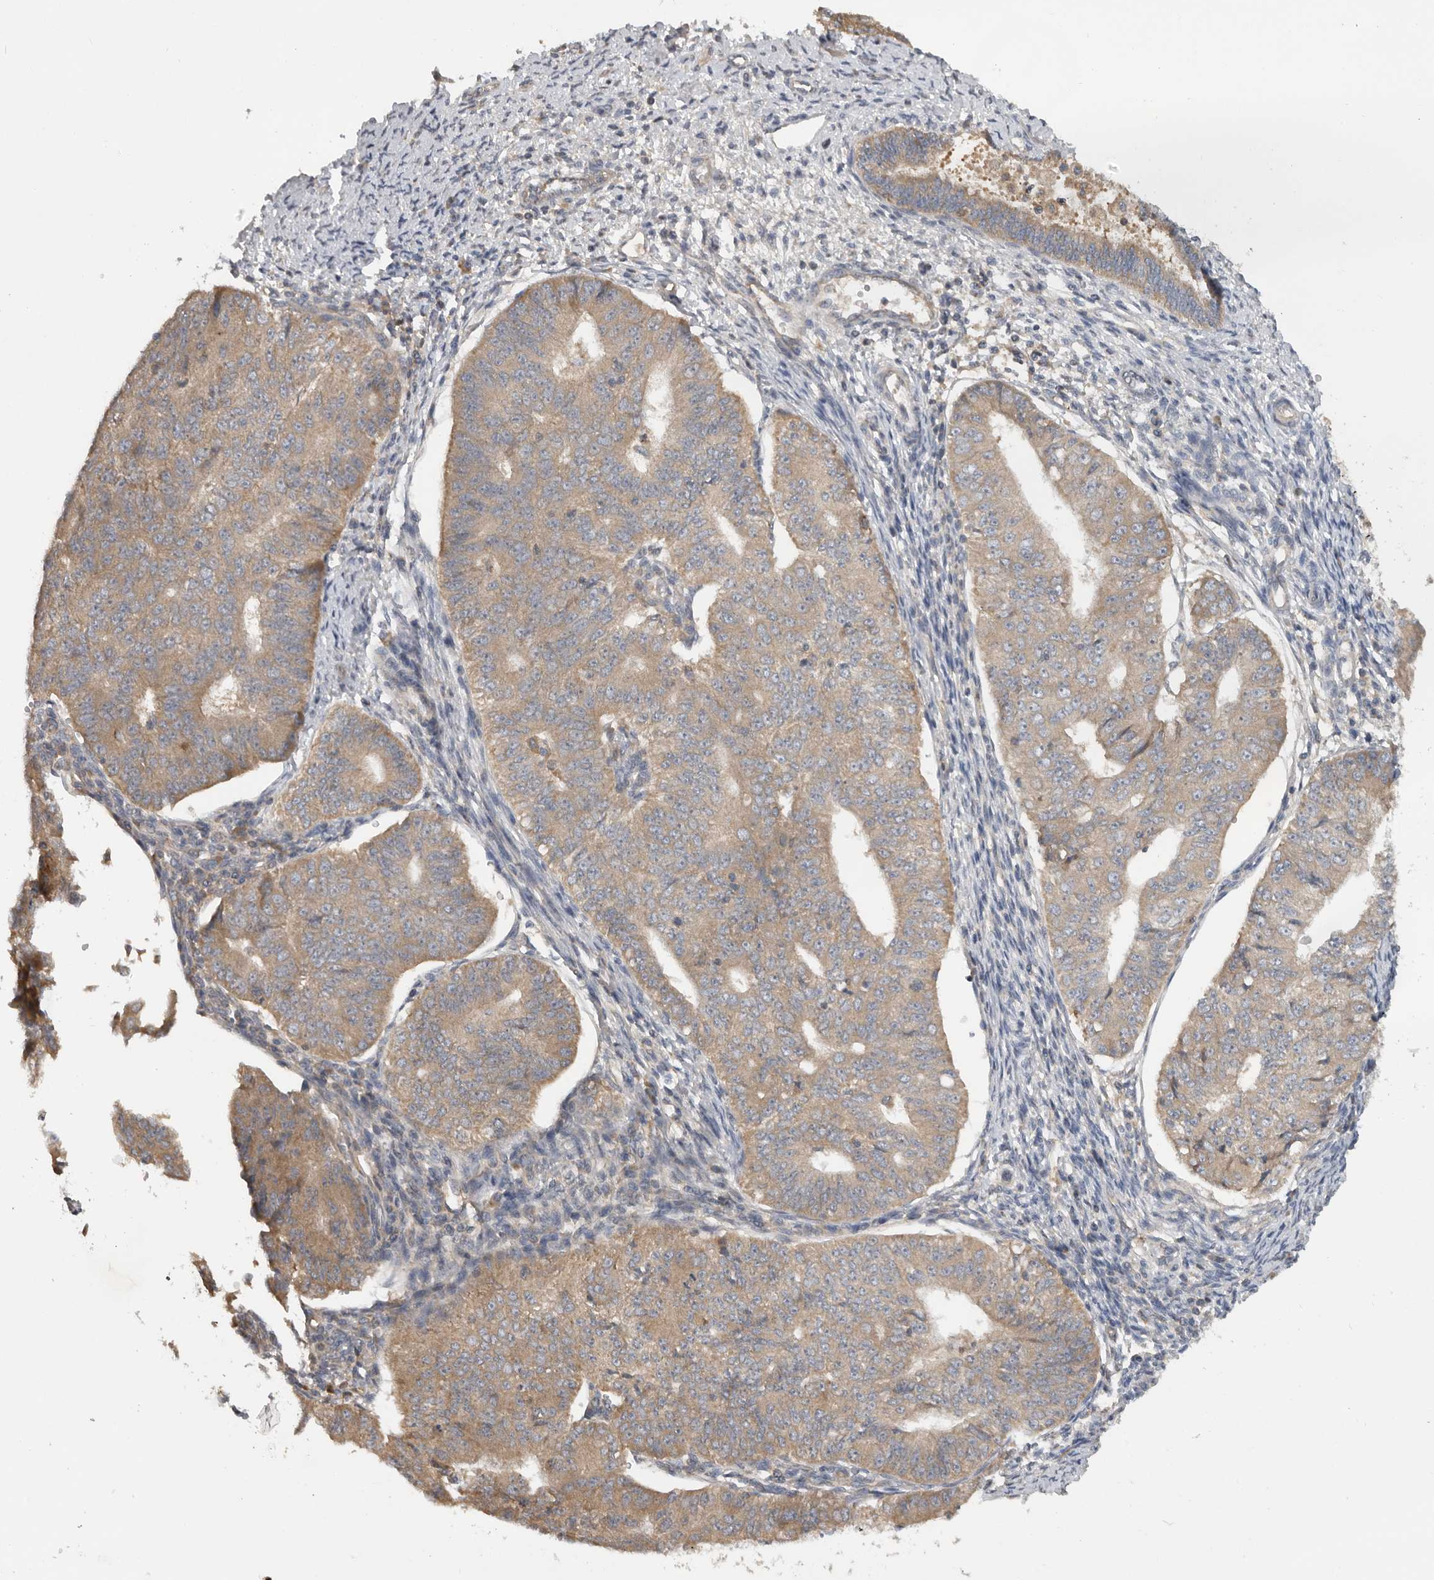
{"staining": {"intensity": "moderate", "quantity": ">75%", "location": "cytoplasmic/membranous"}, "tissue": "endometrial cancer", "cell_type": "Tumor cells", "image_type": "cancer", "snomed": [{"axis": "morphology", "description": "Adenocarcinoma, NOS"}, {"axis": "topography", "description": "Endometrium"}], "caption": "A medium amount of moderate cytoplasmic/membranous positivity is present in approximately >75% of tumor cells in endometrial cancer tissue.", "gene": "PPP1R42", "patient": {"sex": "female", "age": 32}}